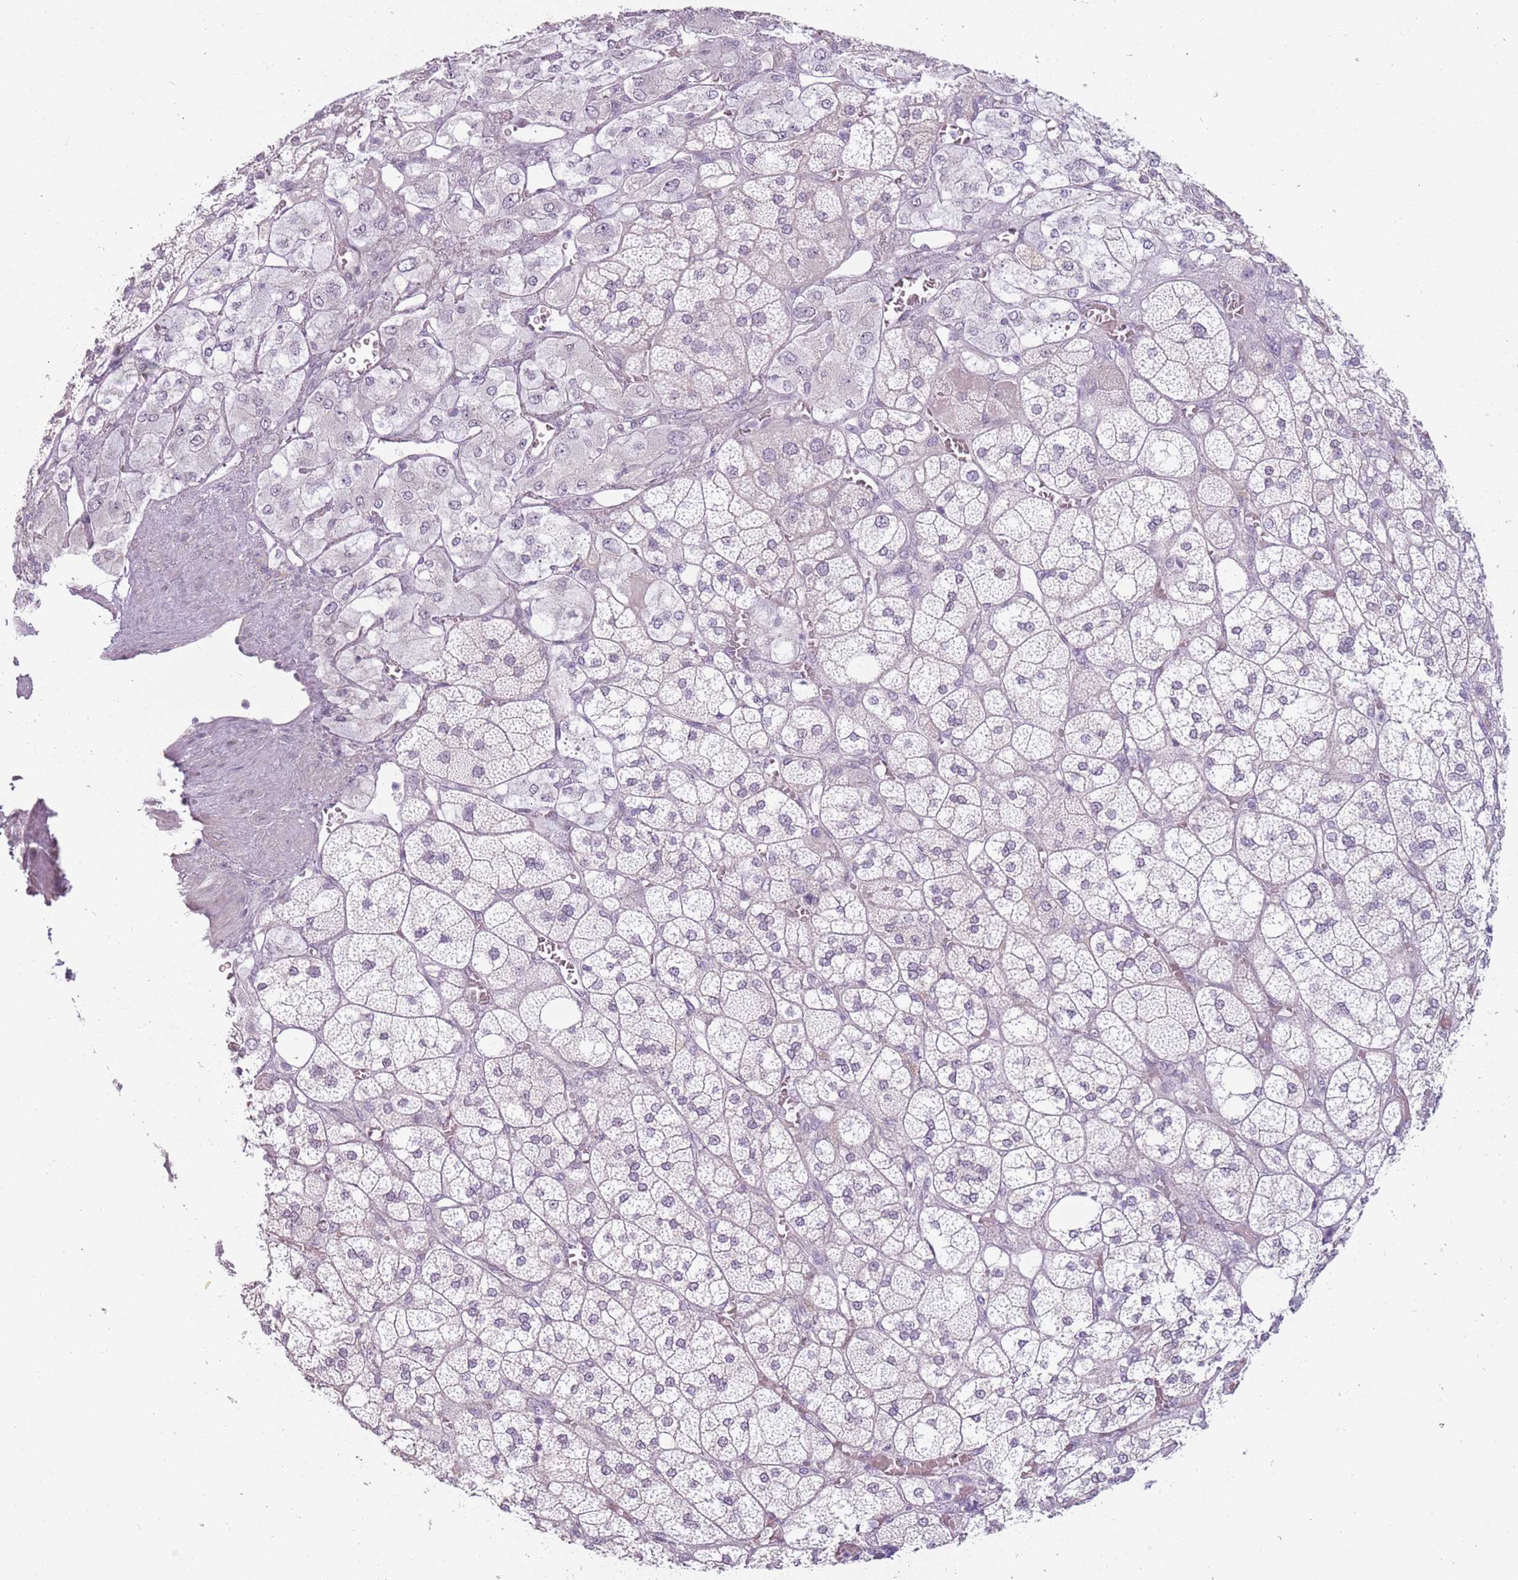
{"staining": {"intensity": "negative", "quantity": "none", "location": "none"}, "tissue": "adrenal gland", "cell_type": "Glandular cells", "image_type": "normal", "snomed": [{"axis": "morphology", "description": "Normal tissue, NOS"}, {"axis": "topography", "description": "Adrenal gland"}], "caption": "Immunohistochemical staining of normal adrenal gland shows no significant expression in glandular cells. The staining is performed using DAB brown chromogen with nuclei counter-stained in using hematoxylin.", "gene": "RFX2", "patient": {"sex": "male", "age": 61}}